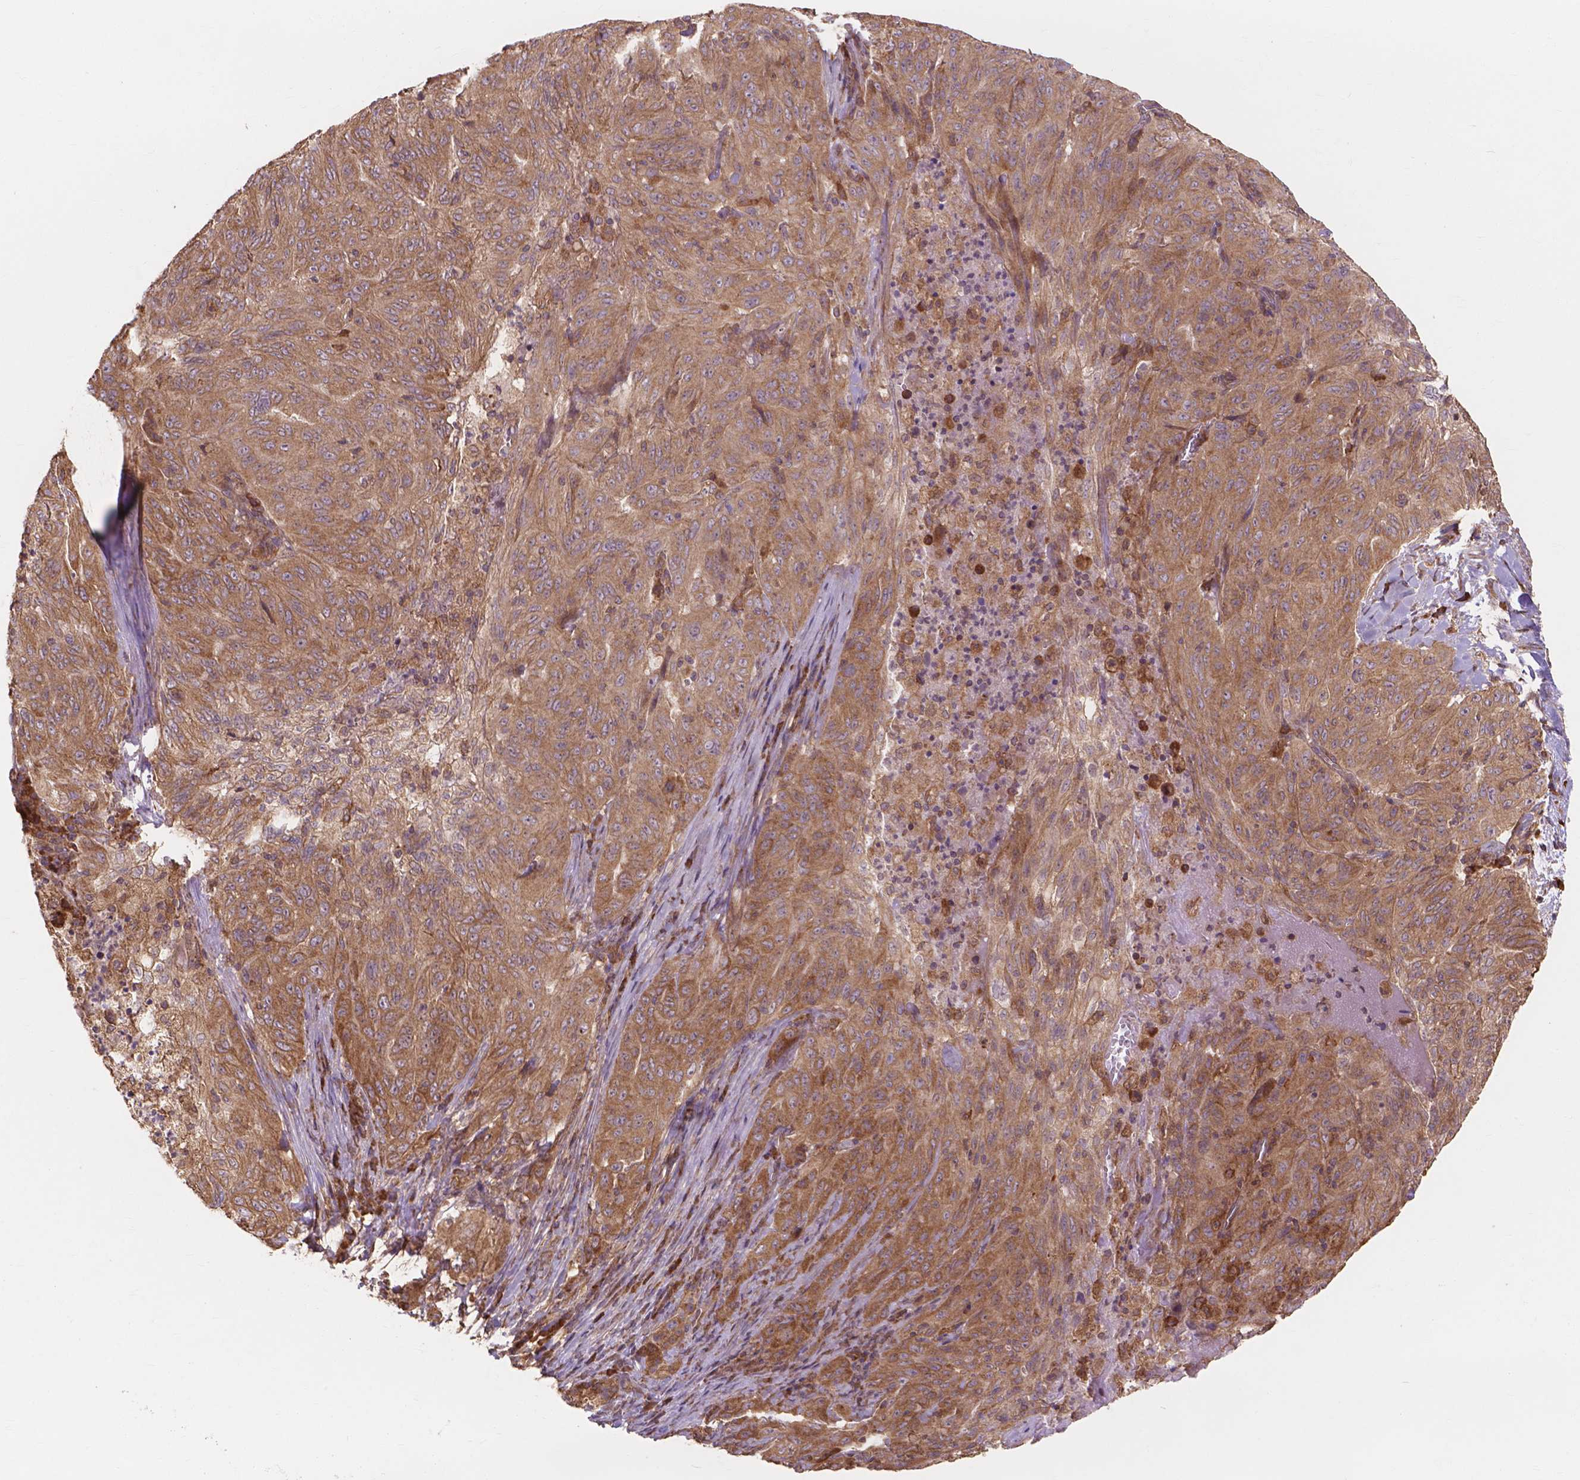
{"staining": {"intensity": "moderate", "quantity": ">75%", "location": "cytoplasmic/membranous"}, "tissue": "pancreatic cancer", "cell_type": "Tumor cells", "image_type": "cancer", "snomed": [{"axis": "morphology", "description": "Adenocarcinoma, NOS"}, {"axis": "topography", "description": "Pancreas"}], "caption": "Adenocarcinoma (pancreatic) stained with DAB immunohistochemistry reveals medium levels of moderate cytoplasmic/membranous staining in about >75% of tumor cells. (DAB = brown stain, brightfield microscopy at high magnification).", "gene": "TAB2", "patient": {"sex": "male", "age": 63}}